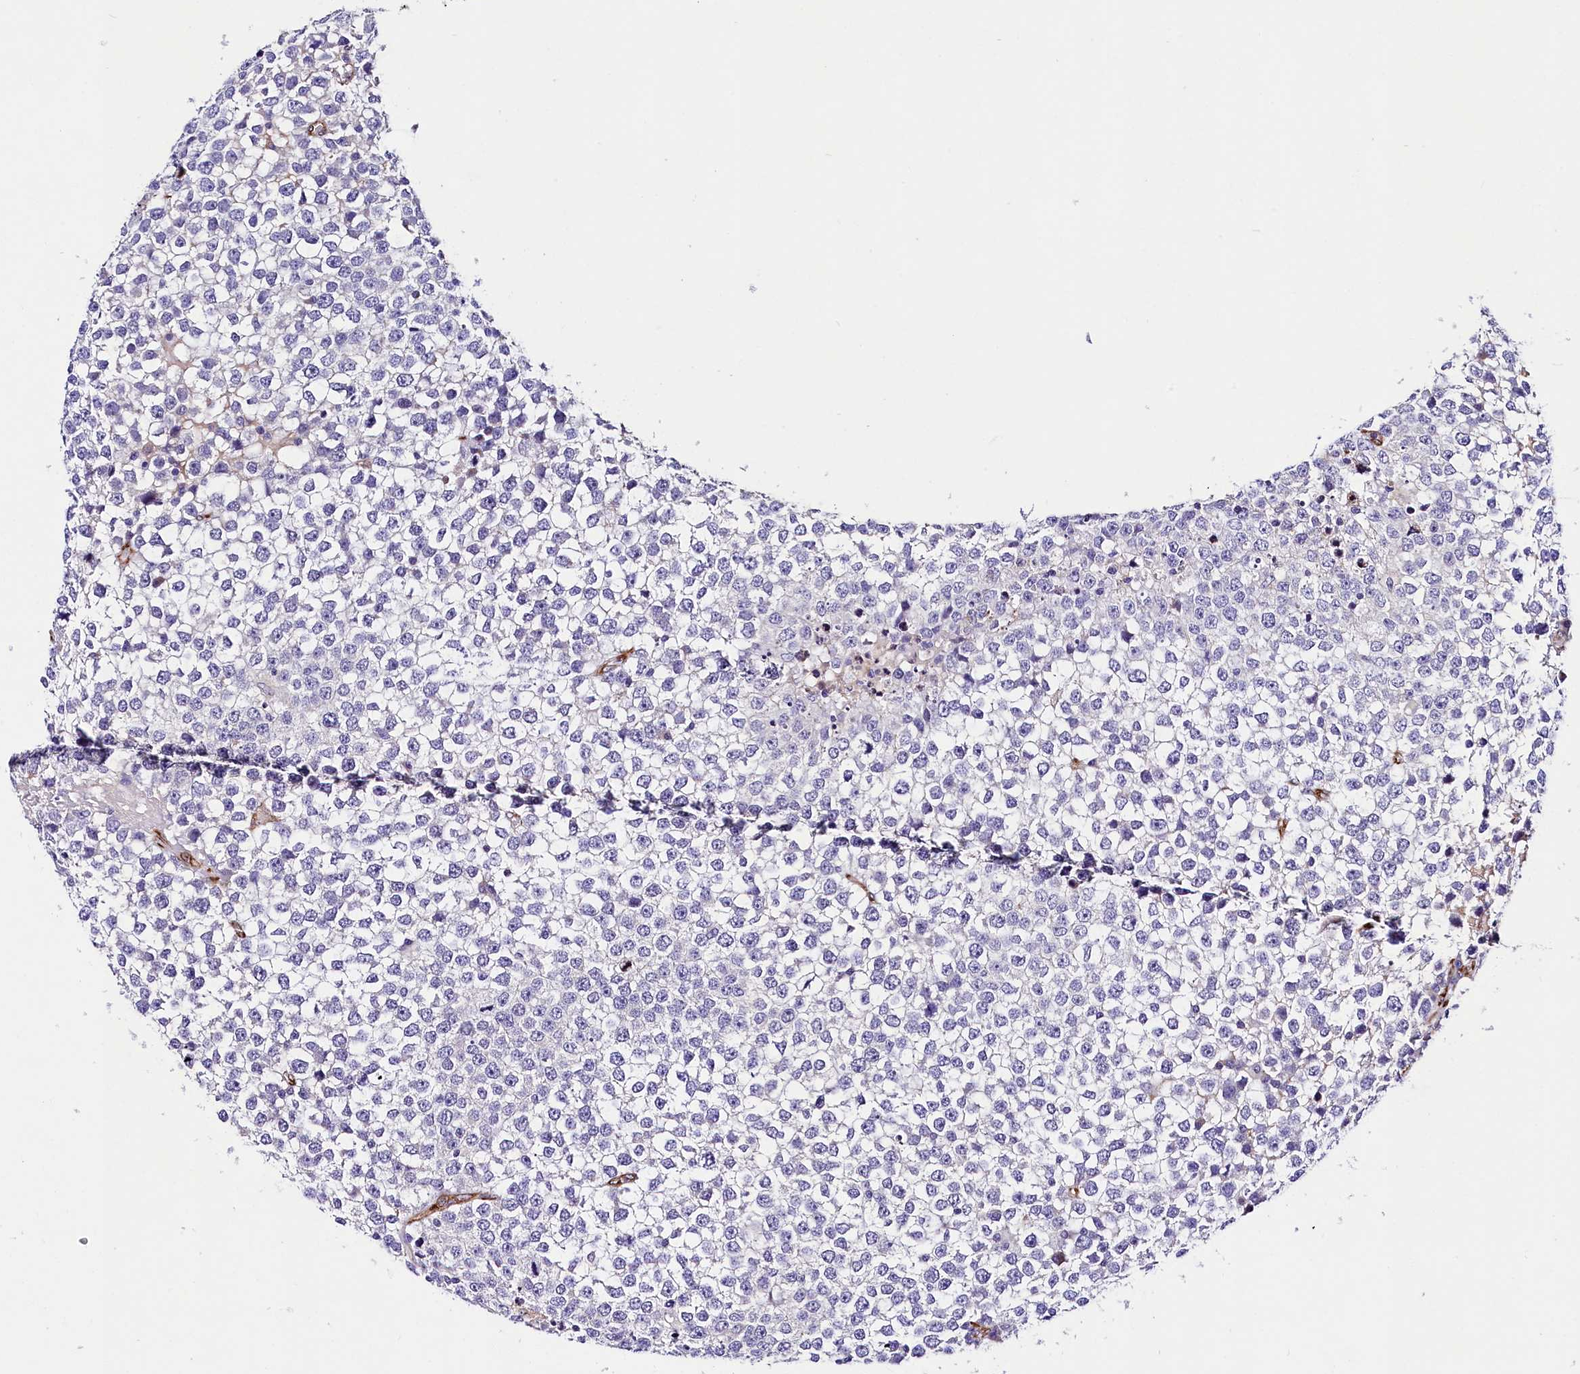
{"staining": {"intensity": "negative", "quantity": "none", "location": "none"}, "tissue": "testis cancer", "cell_type": "Tumor cells", "image_type": "cancer", "snomed": [{"axis": "morphology", "description": "Seminoma, NOS"}, {"axis": "topography", "description": "Testis"}], "caption": "This photomicrograph is of testis cancer (seminoma) stained with immunohistochemistry (IHC) to label a protein in brown with the nuclei are counter-stained blue. There is no positivity in tumor cells.", "gene": "ITGA1", "patient": {"sex": "male", "age": 65}}